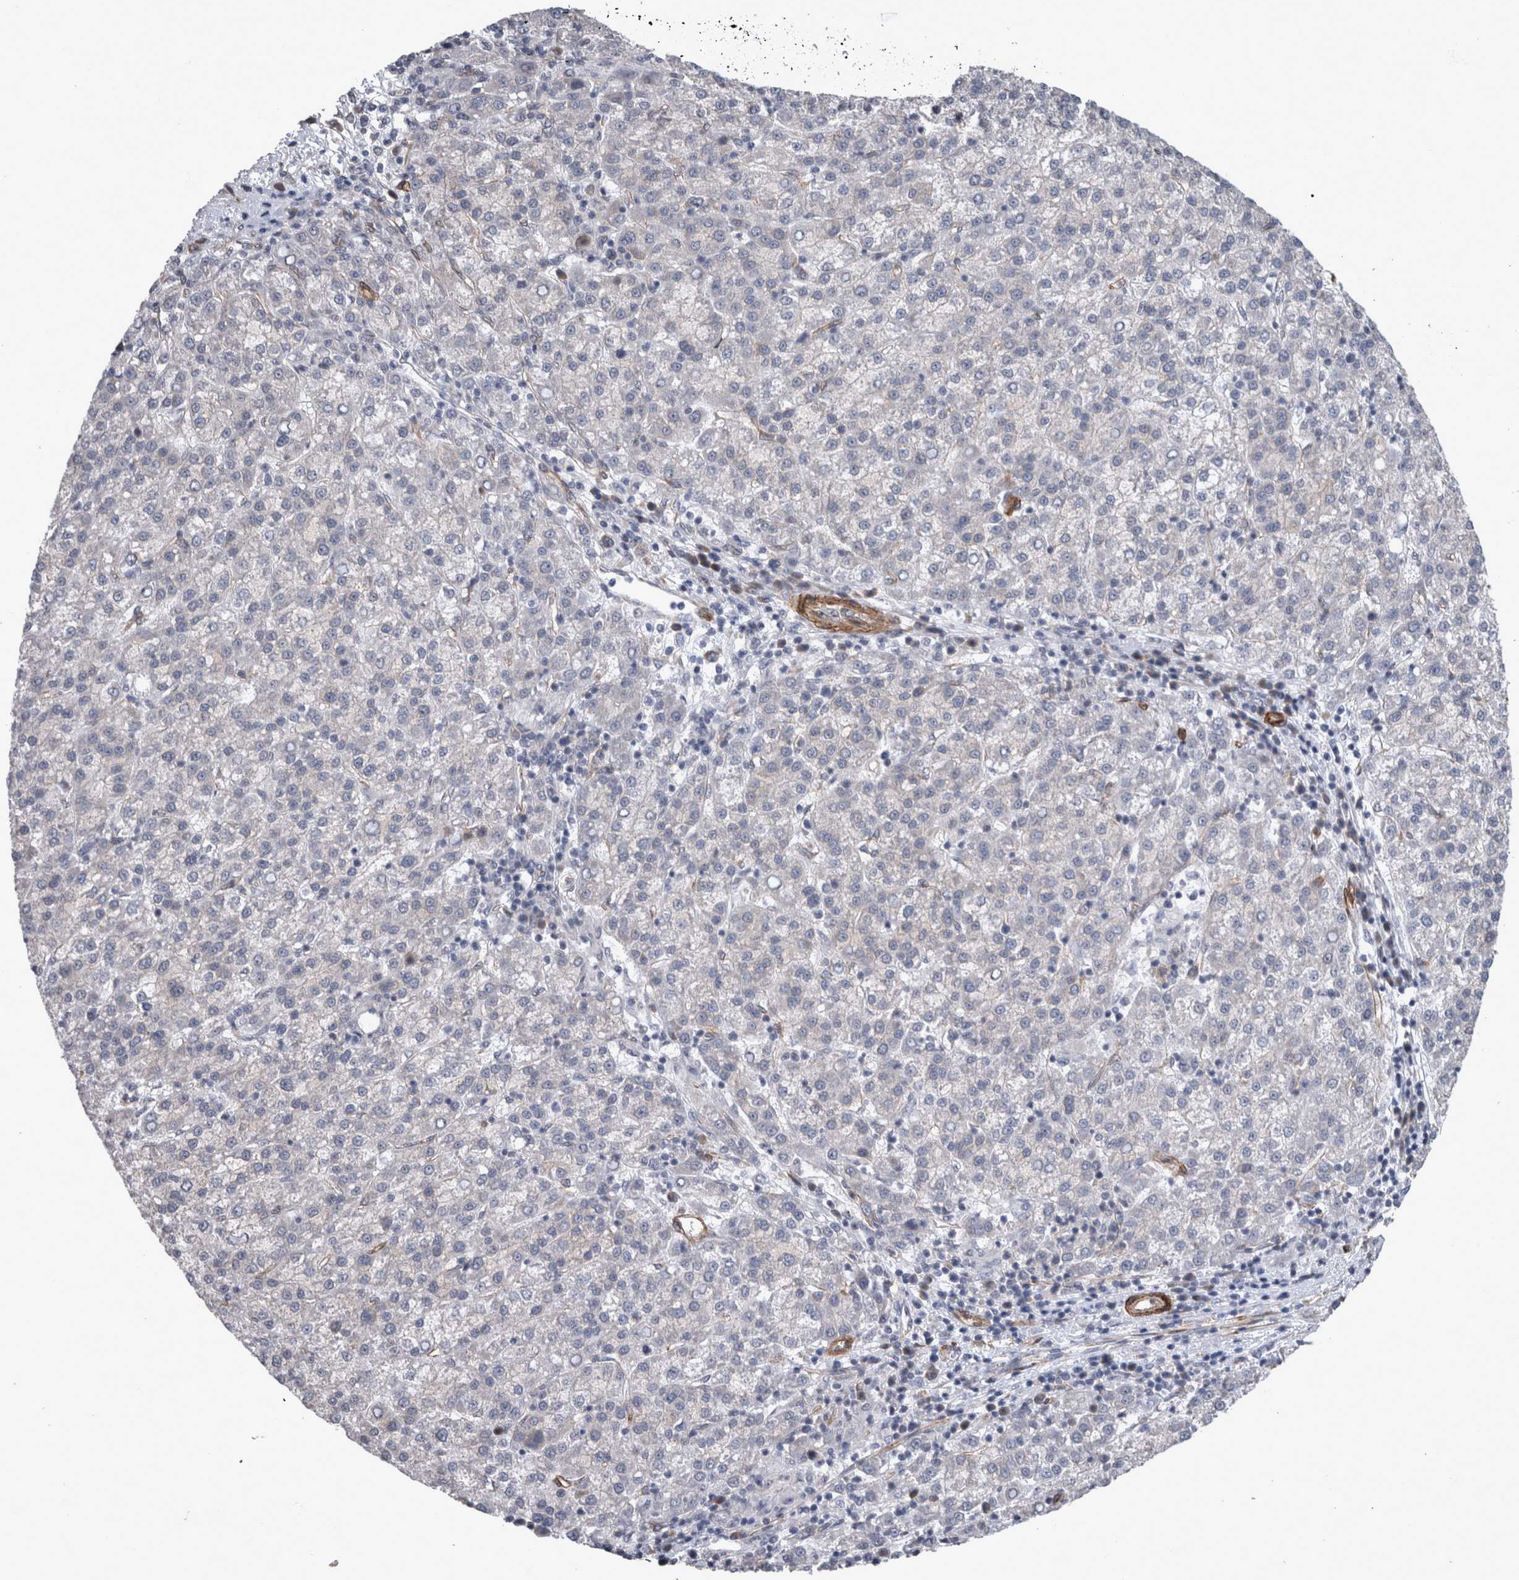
{"staining": {"intensity": "negative", "quantity": "none", "location": "none"}, "tissue": "liver cancer", "cell_type": "Tumor cells", "image_type": "cancer", "snomed": [{"axis": "morphology", "description": "Carcinoma, Hepatocellular, NOS"}, {"axis": "topography", "description": "Liver"}], "caption": "Immunohistochemistry (IHC) of human liver cancer (hepatocellular carcinoma) exhibits no expression in tumor cells. (Stains: DAB immunohistochemistry (IHC) with hematoxylin counter stain, Microscopy: brightfield microscopy at high magnification).", "gene": "DDX6", "patient": {"sex": "female", "age": 58}}